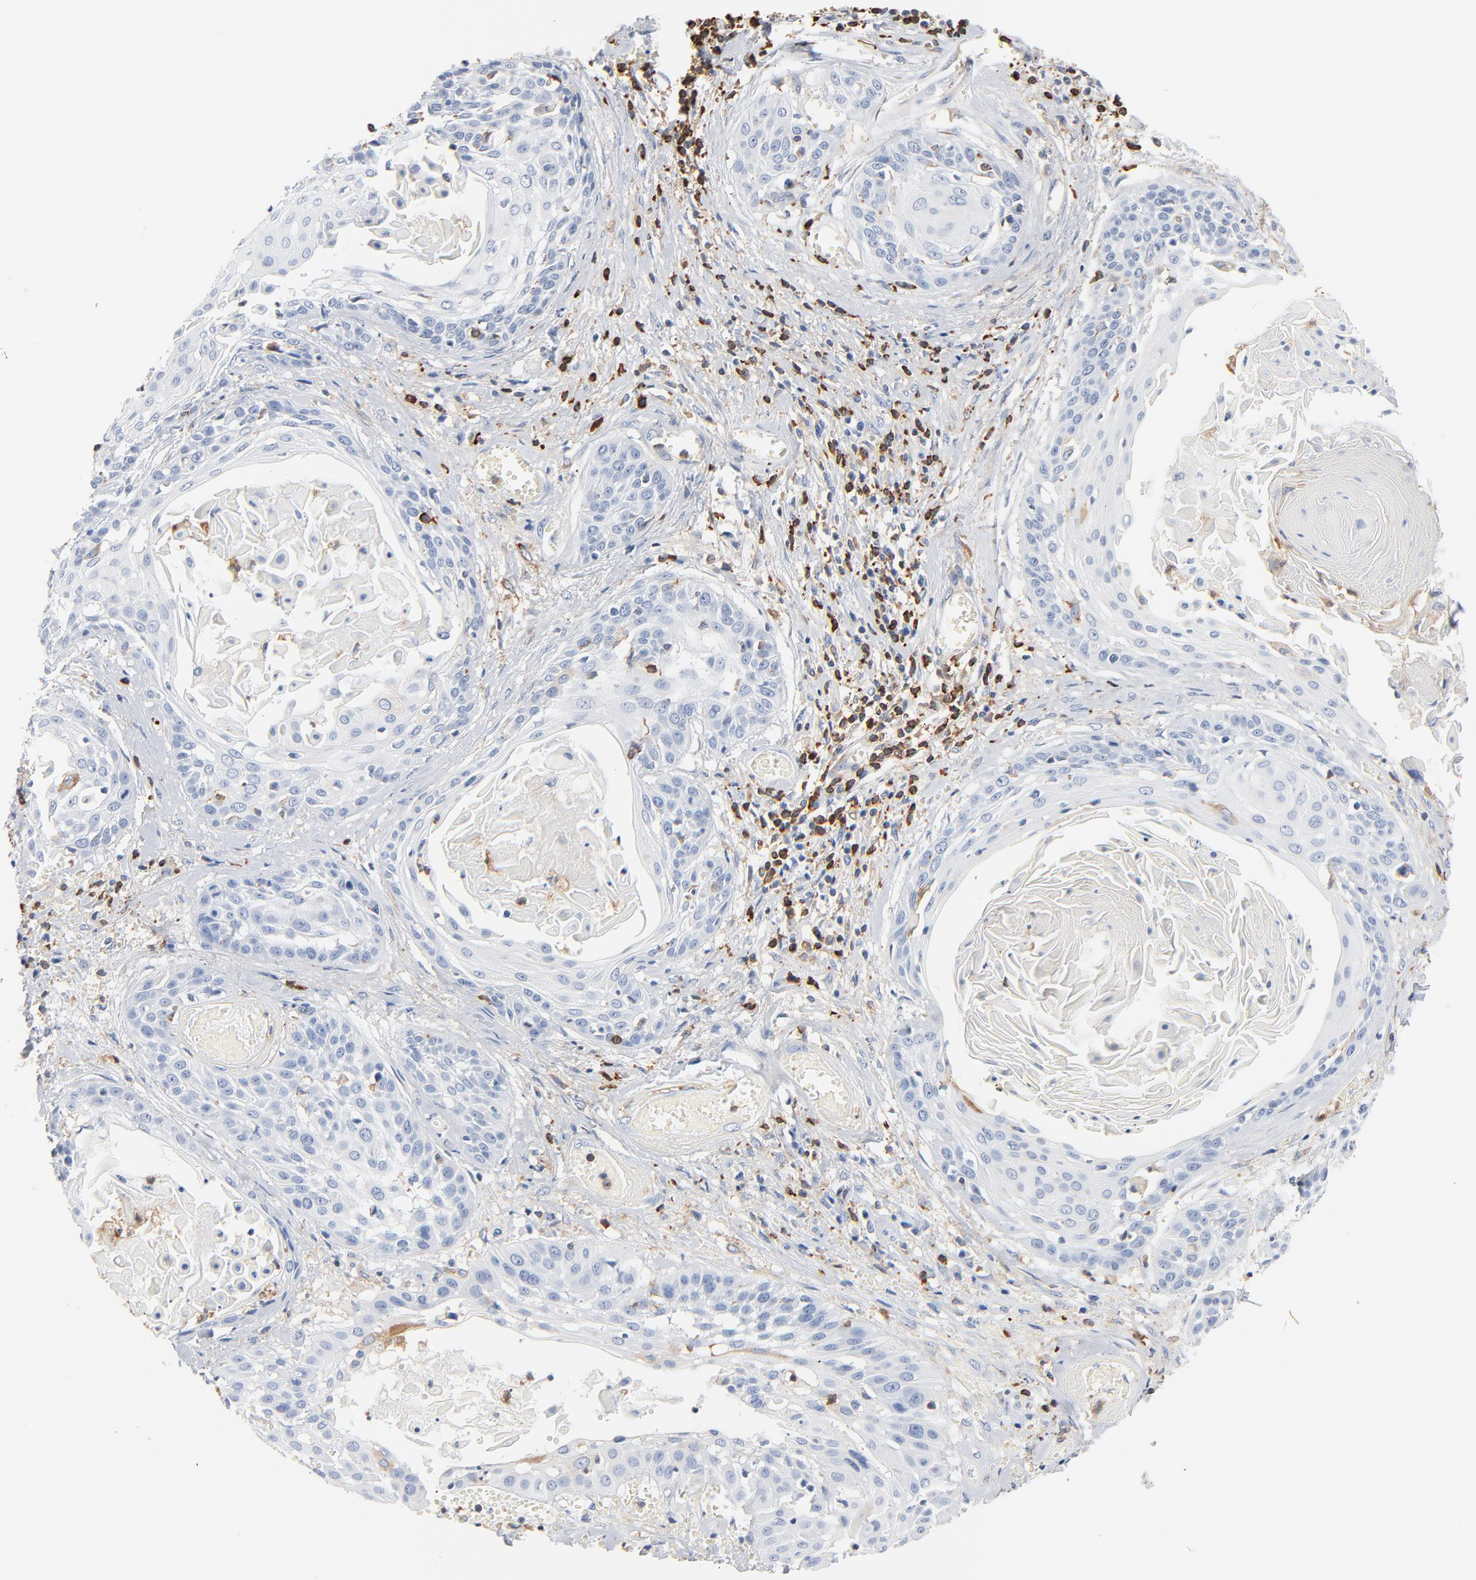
{"staining": {"intensity": "negative", "quantity": "none", "location": "none"}, "tissue": "cervical cancer", "cell_type": "Tumor cells", "image_type": "cancer", "snomed": [{"axis": "morphology", "description": "Squamous cell carcinoma, NOS"}, {"axis": "topography", "description": "Cervix"}], "caption": "Squamous cell carcinoma (cervical) stained for a protein using immunohistochemistry (IHC) shows no staining tumor cells.", "gene": "SH3KBP1", "patient": {"sex": "female", "age": 57}}